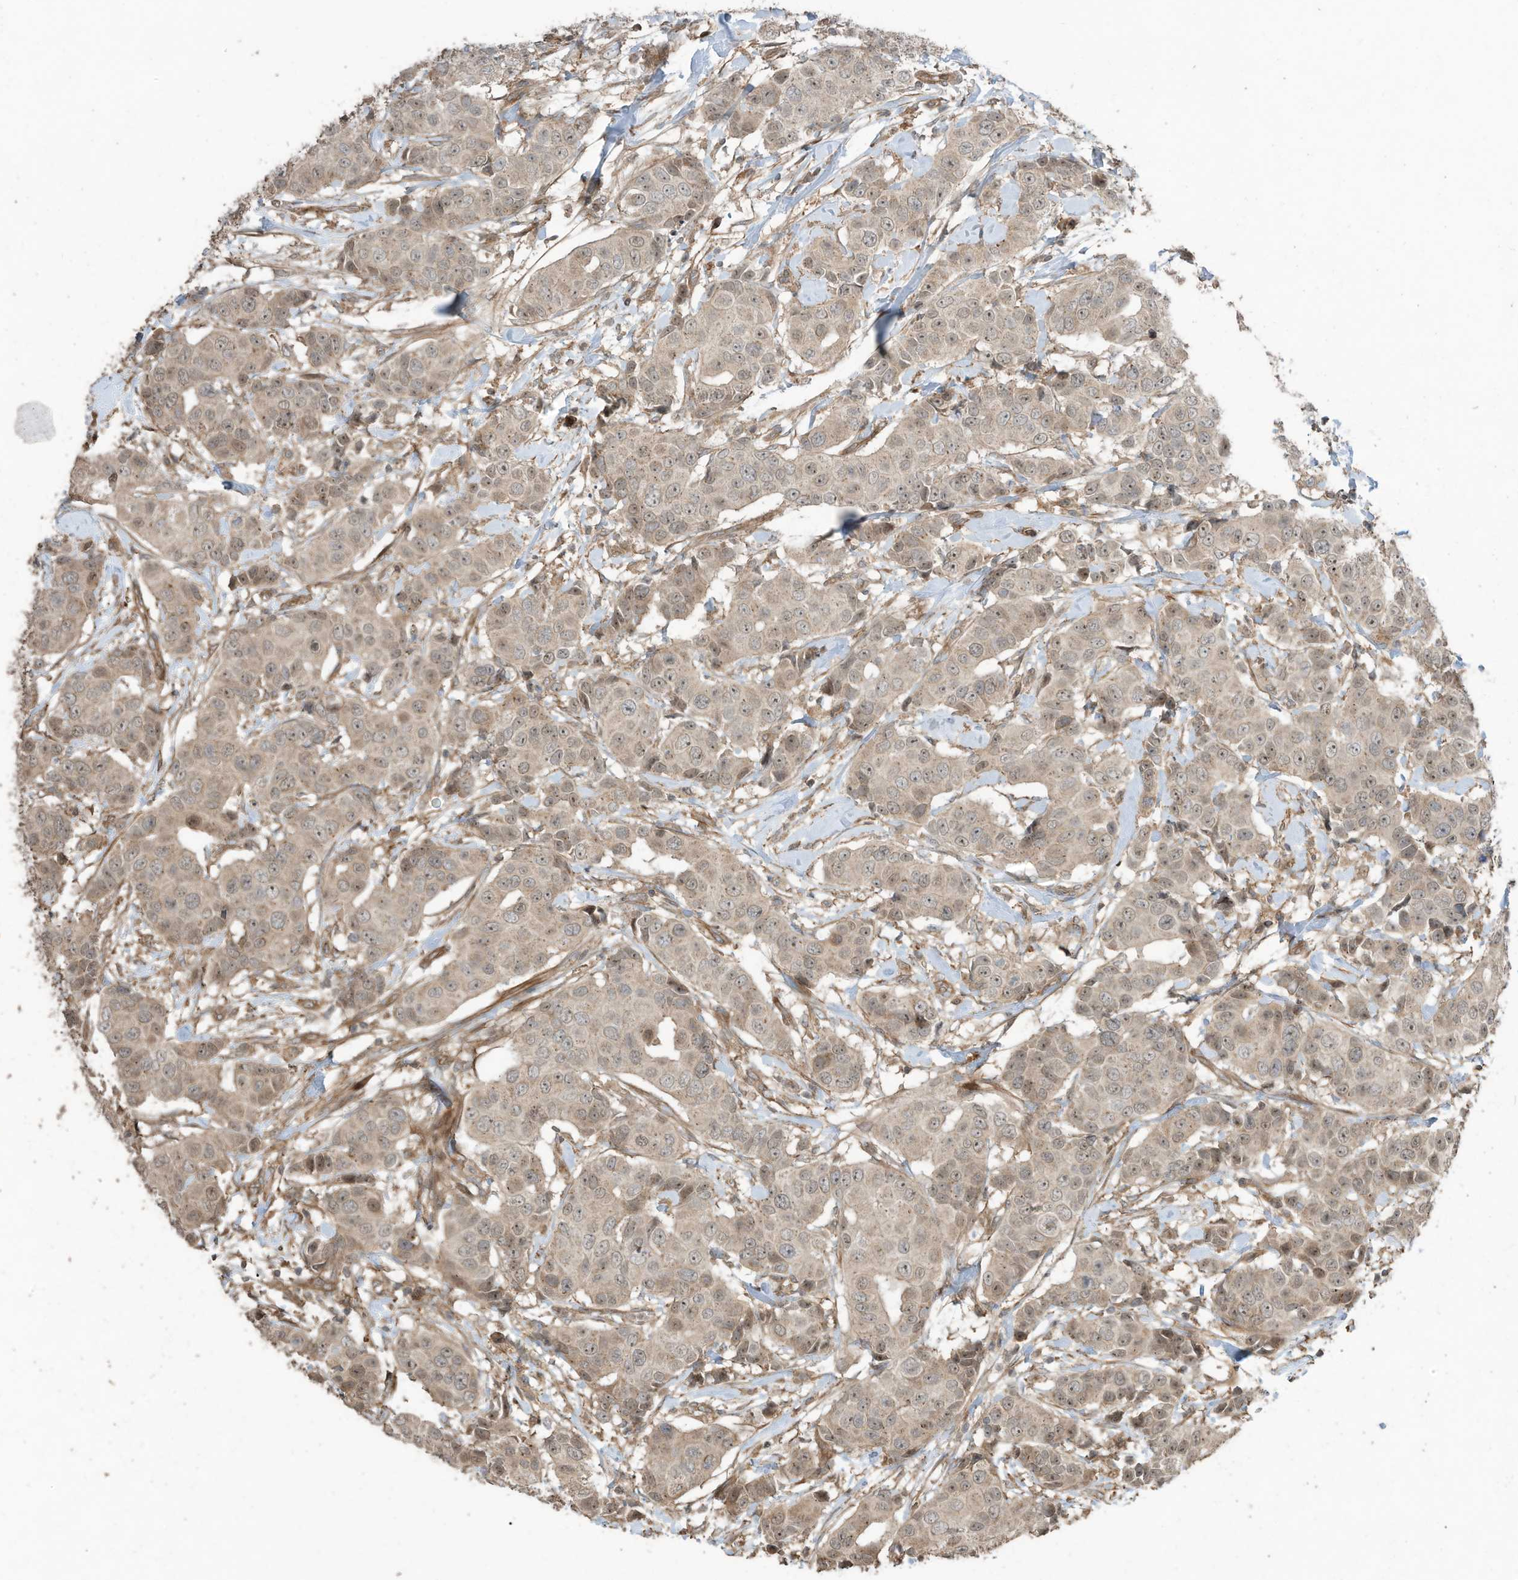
{"staining": {"intensity": "weak", "quantity": ">75%", "location": "cytoplasmic/membranous,nuclear"}, "tissue": "breast cancer", "cell_type": "Tumor cells", "image_type": "cancer", "snomed": [{"axis": "morphology", "description": "Normal tissue, NOS"}, {"axis": "morphology", "description": "Duct carcinoma"}, {"axis": "topography", "description": "Breast"}], "caption": "Immunohistochemical staining of human breast cancer (invasive ductal carcinoma) displays low levels of weak cytoplasmic/membranous and nuclear expression in approximately >75% of tumor cells.", "gene": "ZNF653", "patient": {"sex": "female", "age": 39}}